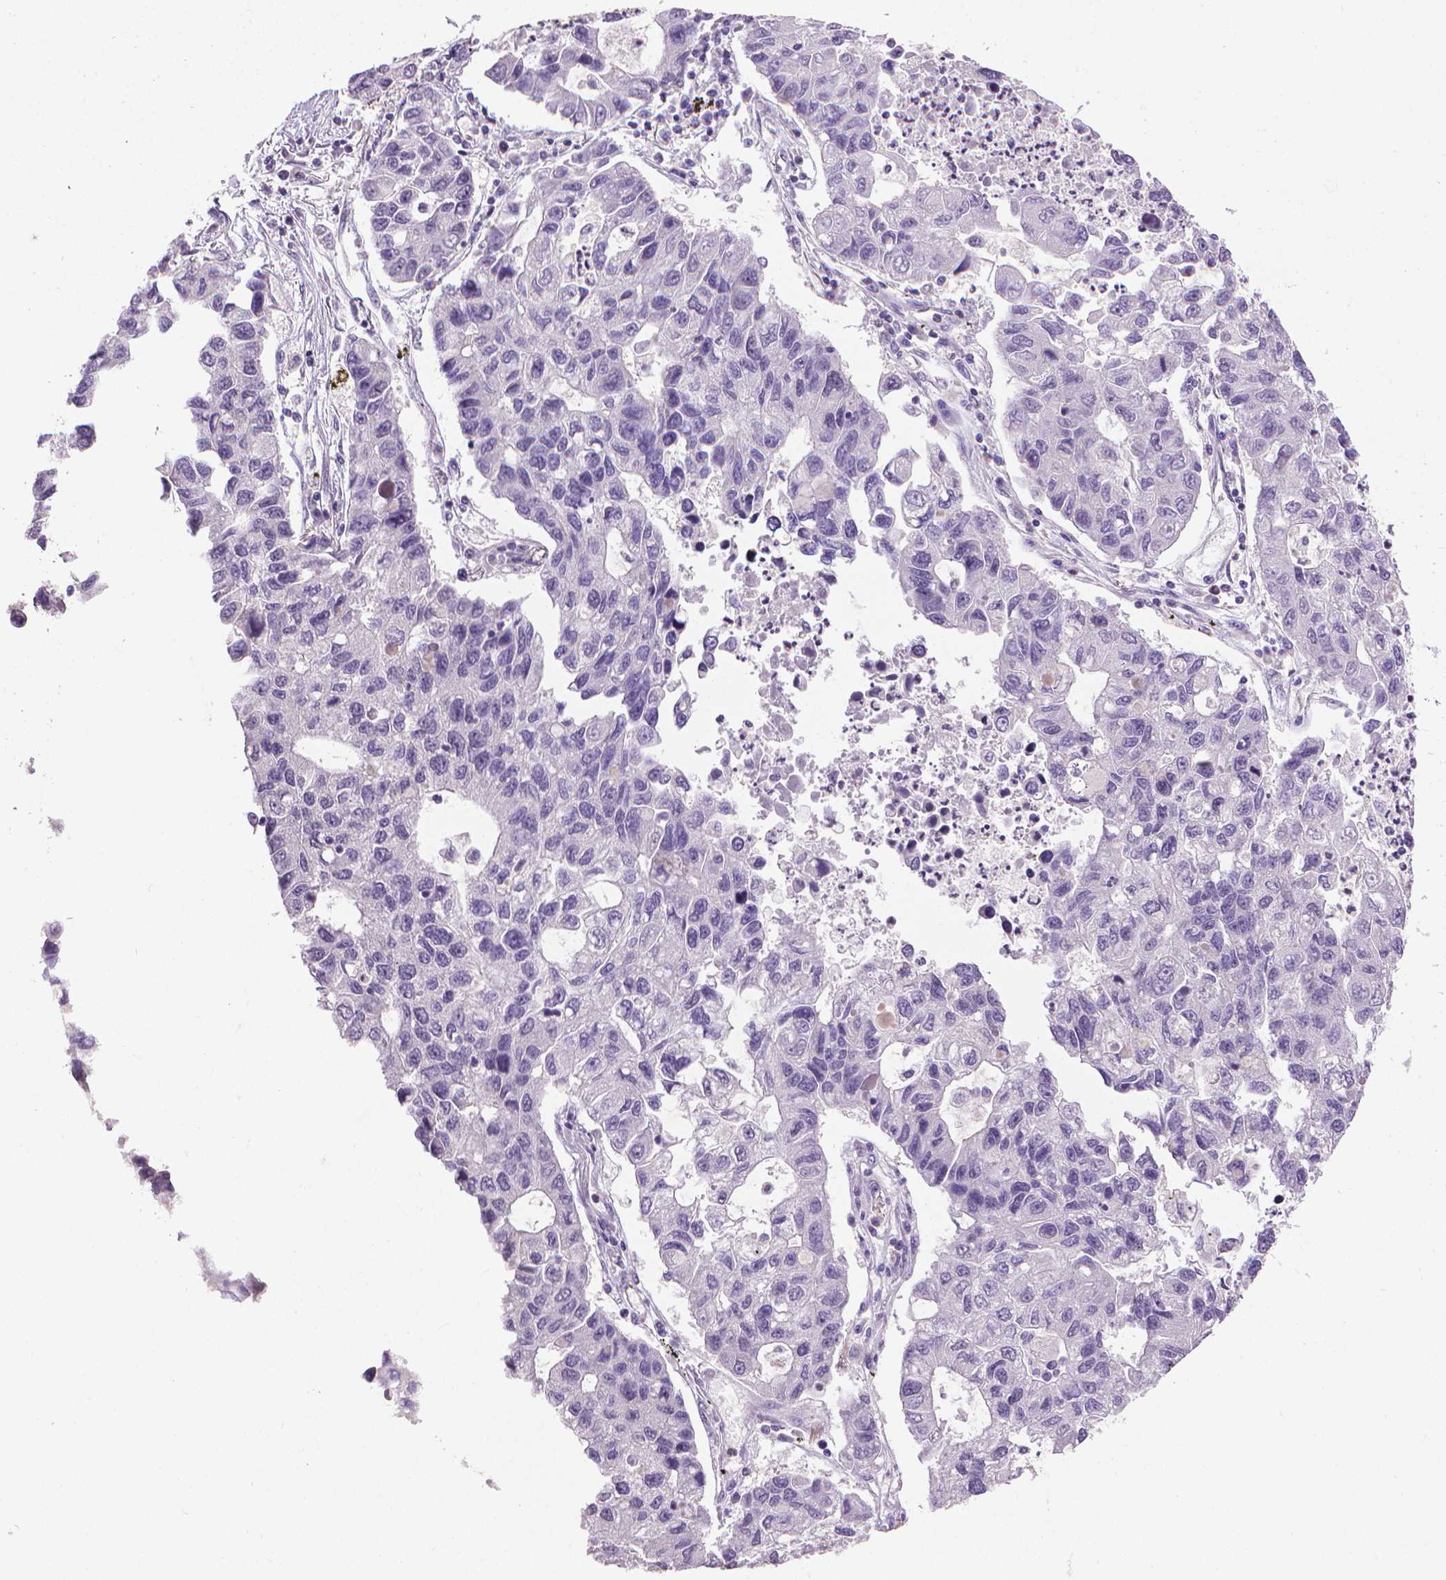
{"staining": {"intensity": "negative", "quantity": "none", "location": "none"}, "tissue": "lung cancer", "cell_type": "Tumor cells", "image_type": "cancer", "snomed": [{"axis": "morphology", "description": "Adenocarcinoma, NOS"}, {"axis": "topography", "description": "Bronchus"}, {"axis": "topography", "description": "Lung"}], "caption": "DAB (3,3'-diaminobenzidine) immunohistochemical staining of lung cancer shows no significant staining in tumor cells. (Brightfield microscopy of DAB (3,3'-diaminobenzidine) immunohistochemistry (IHC) at high magnification).", "gene": "CDKN2D", "patient": {"sex": "female", "age": 51}}